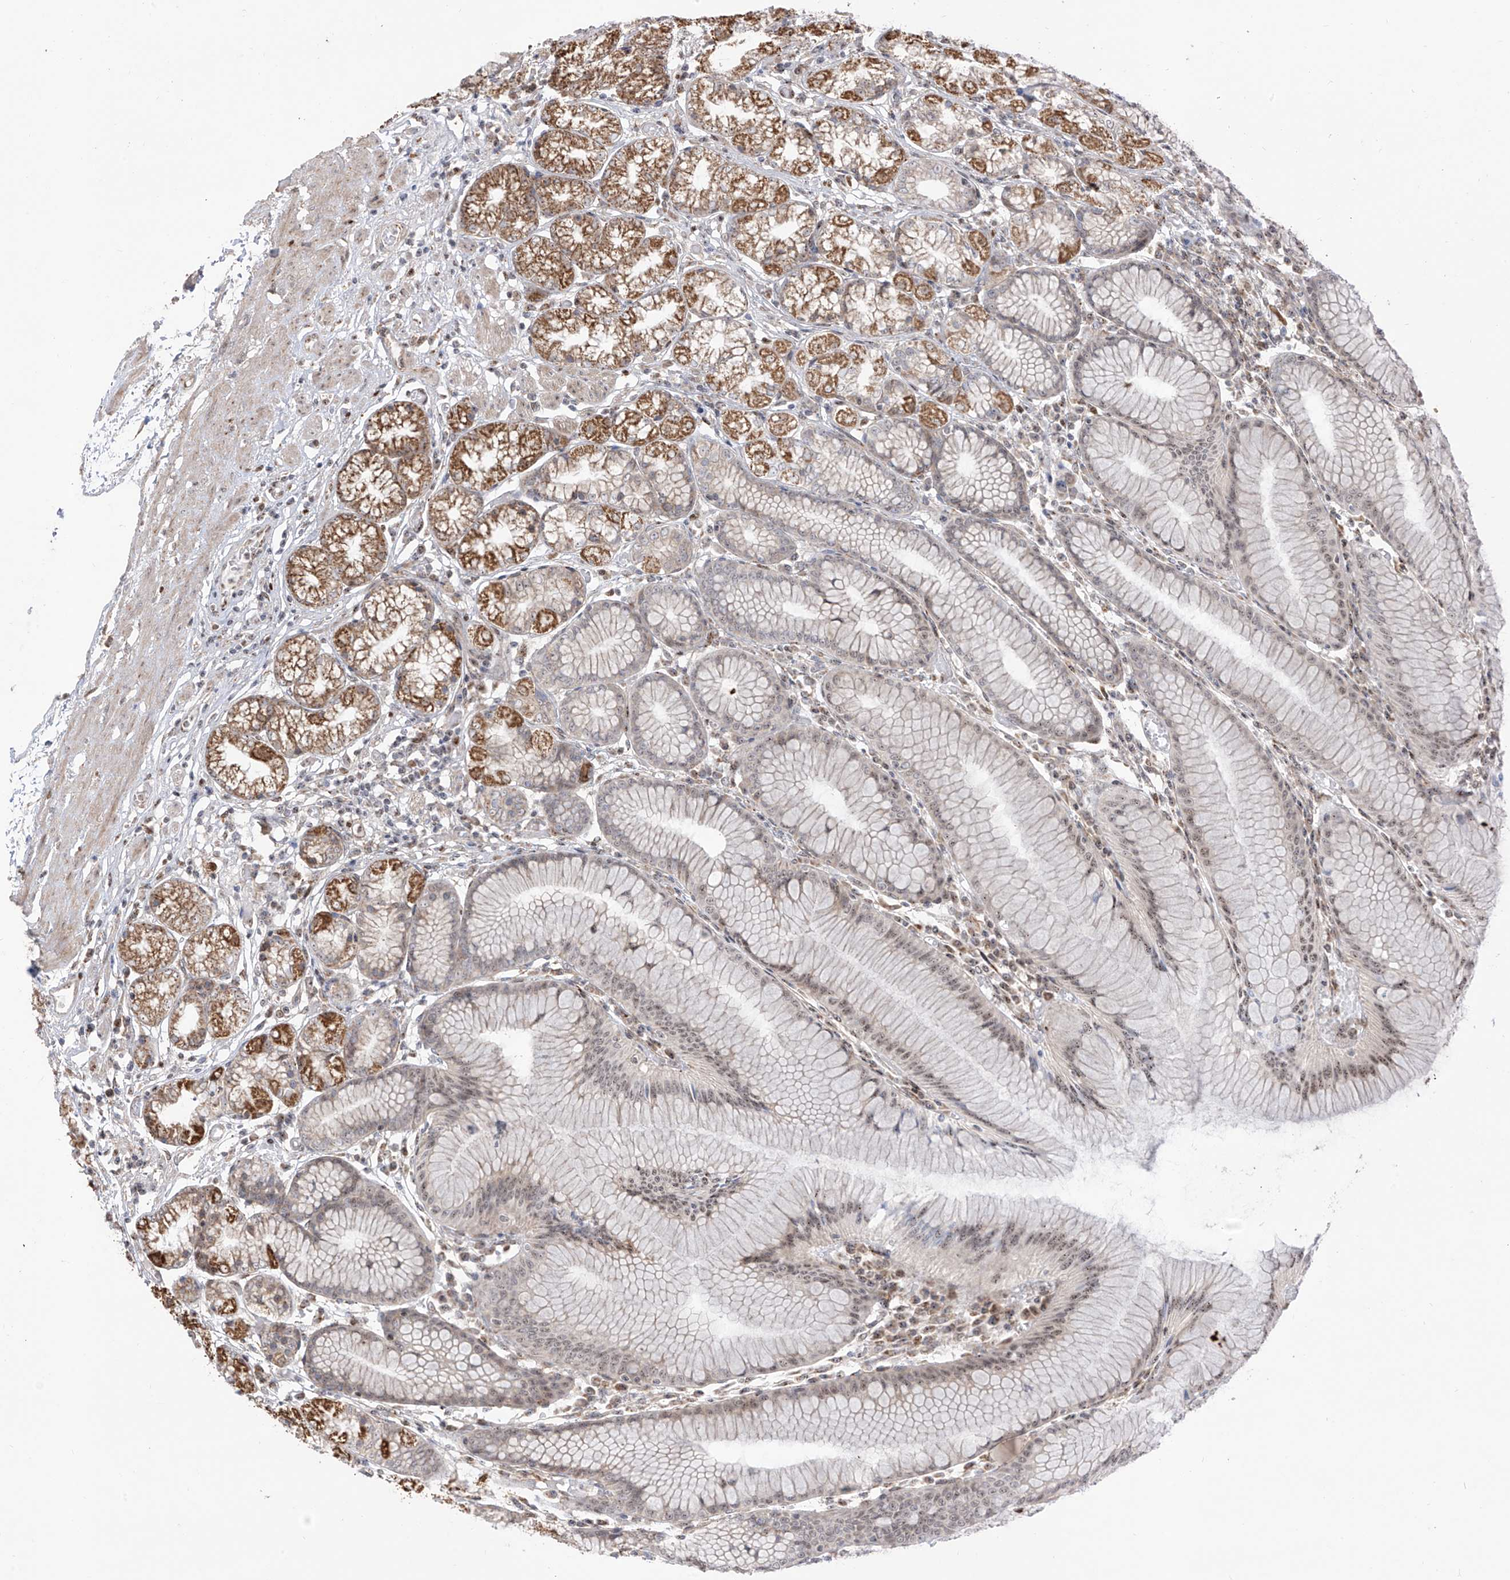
{"staining": {"intensity": "moderate", "quantity": "25%-75%", "location": "cytoplasmic/membranous,nuclear"}, "tissue": "stomach", "cell_type": "Glandular cells", "image_type": "normal", "snomed": [{"axis": "morphology", "description": "Normal tissue, NOS"}, {"axis": "topography", "description": "Stomach"}], "caption": "Protein staining exhibits moderate cytoplasmic/membranous,nuclear positivity in about 25%-75% of glandular cells in unremarkable stomach.", "gene": "ZBTB8A", "patient": {"sex": "female", "age": 57}}